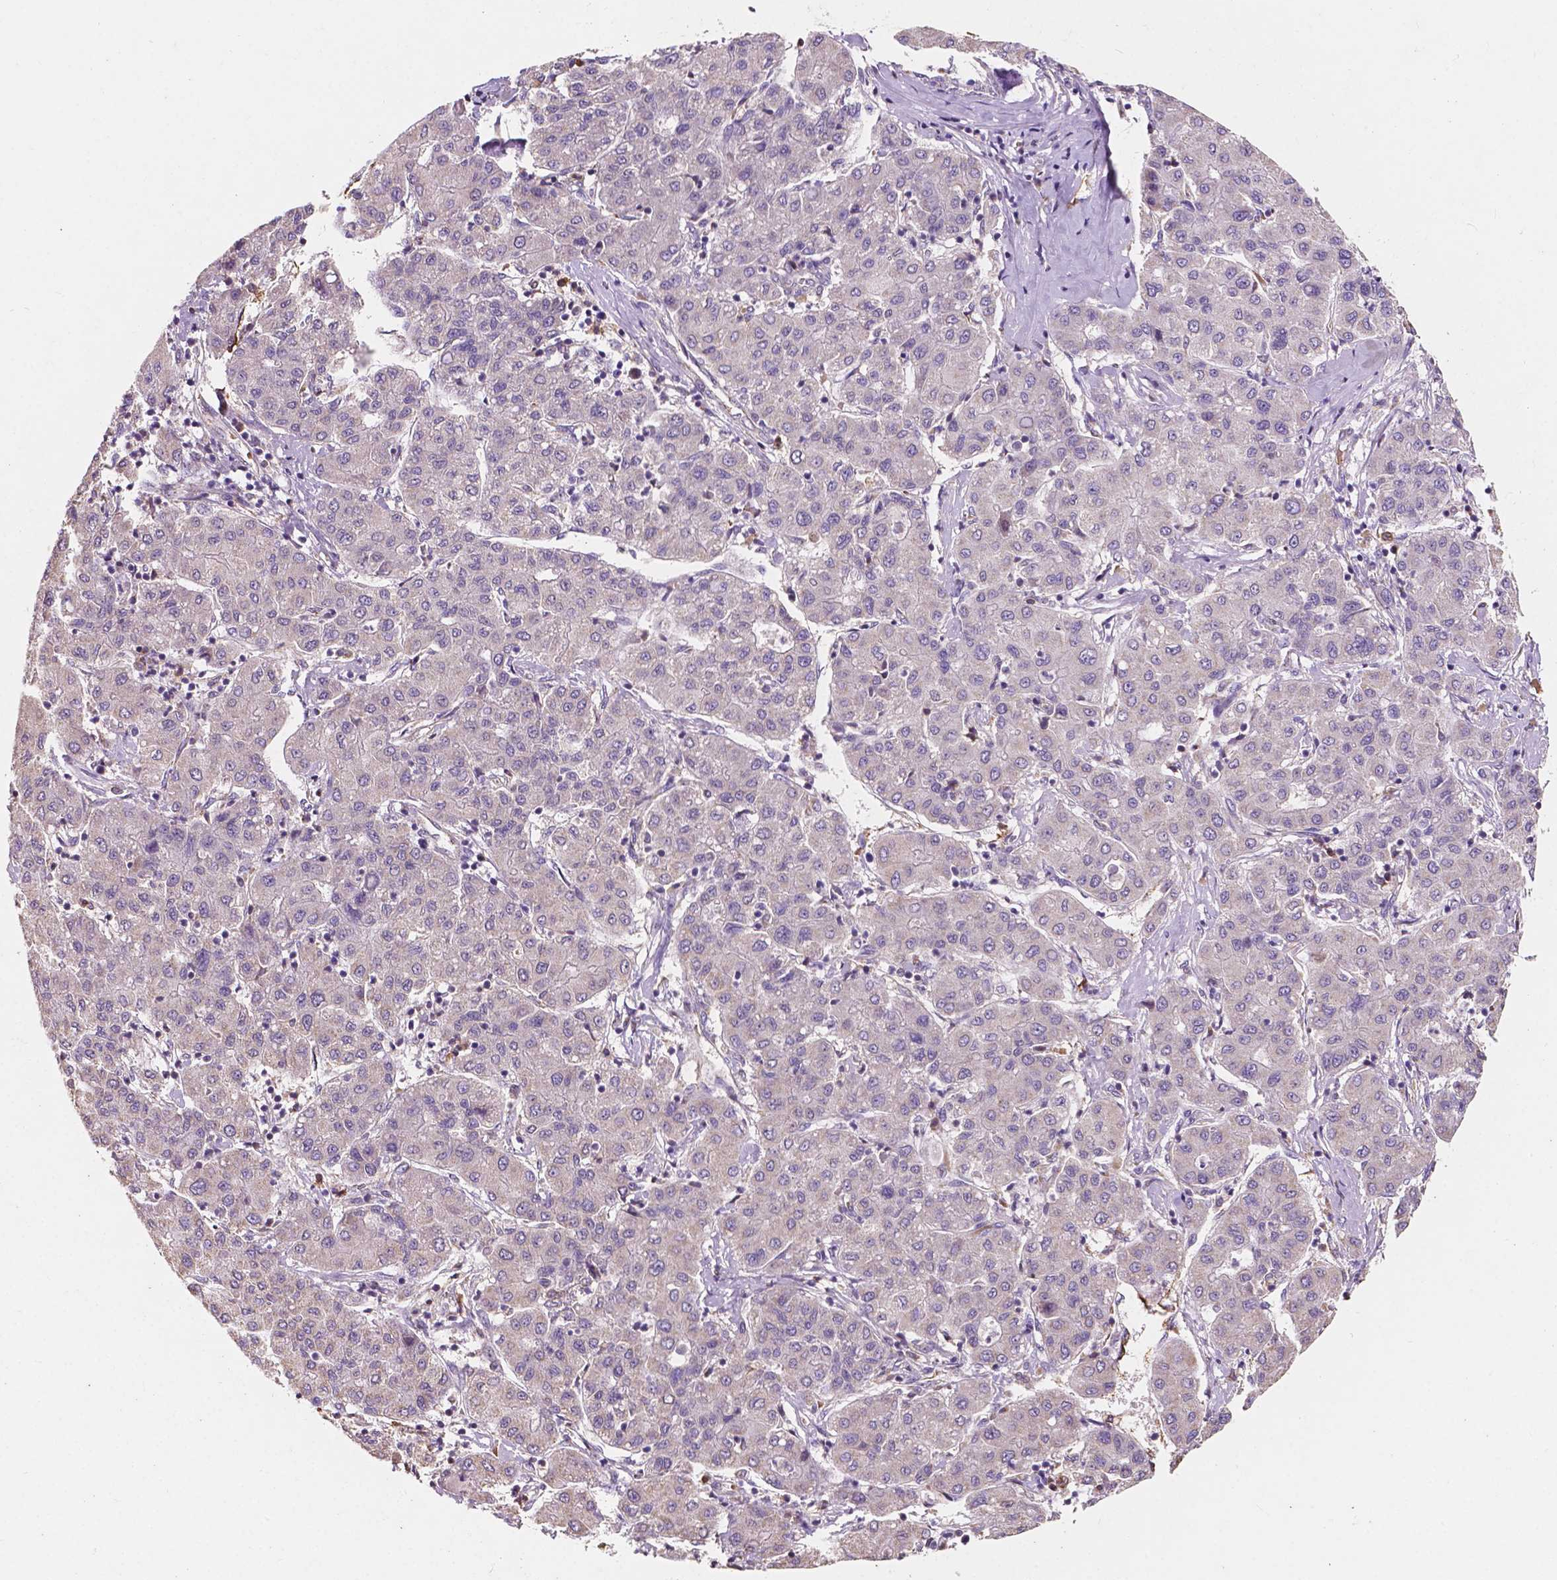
{"staining": {"intensity": "negative", "quantity": "none", "location": "none"}, "tissue": "liver cancer", "cell_type": "Tumor cells", "image_type": "cancer", "snomed": [{"axis": "morphology", "description": "Carcinoma, Hepatocellular, NOS"}, {"axis": "topography", "description": "Liver"}], "caption": "Immunohistochemistry photomicrograph of neoplastic tissue: liver hepatocellular carcinoma stained with DAB (3,3'-diaminobenzidine) reveals no significant protein staining in tumor cells.", "gene": "SLC22A4", "patient": {"sex": "male", "age": 65}}